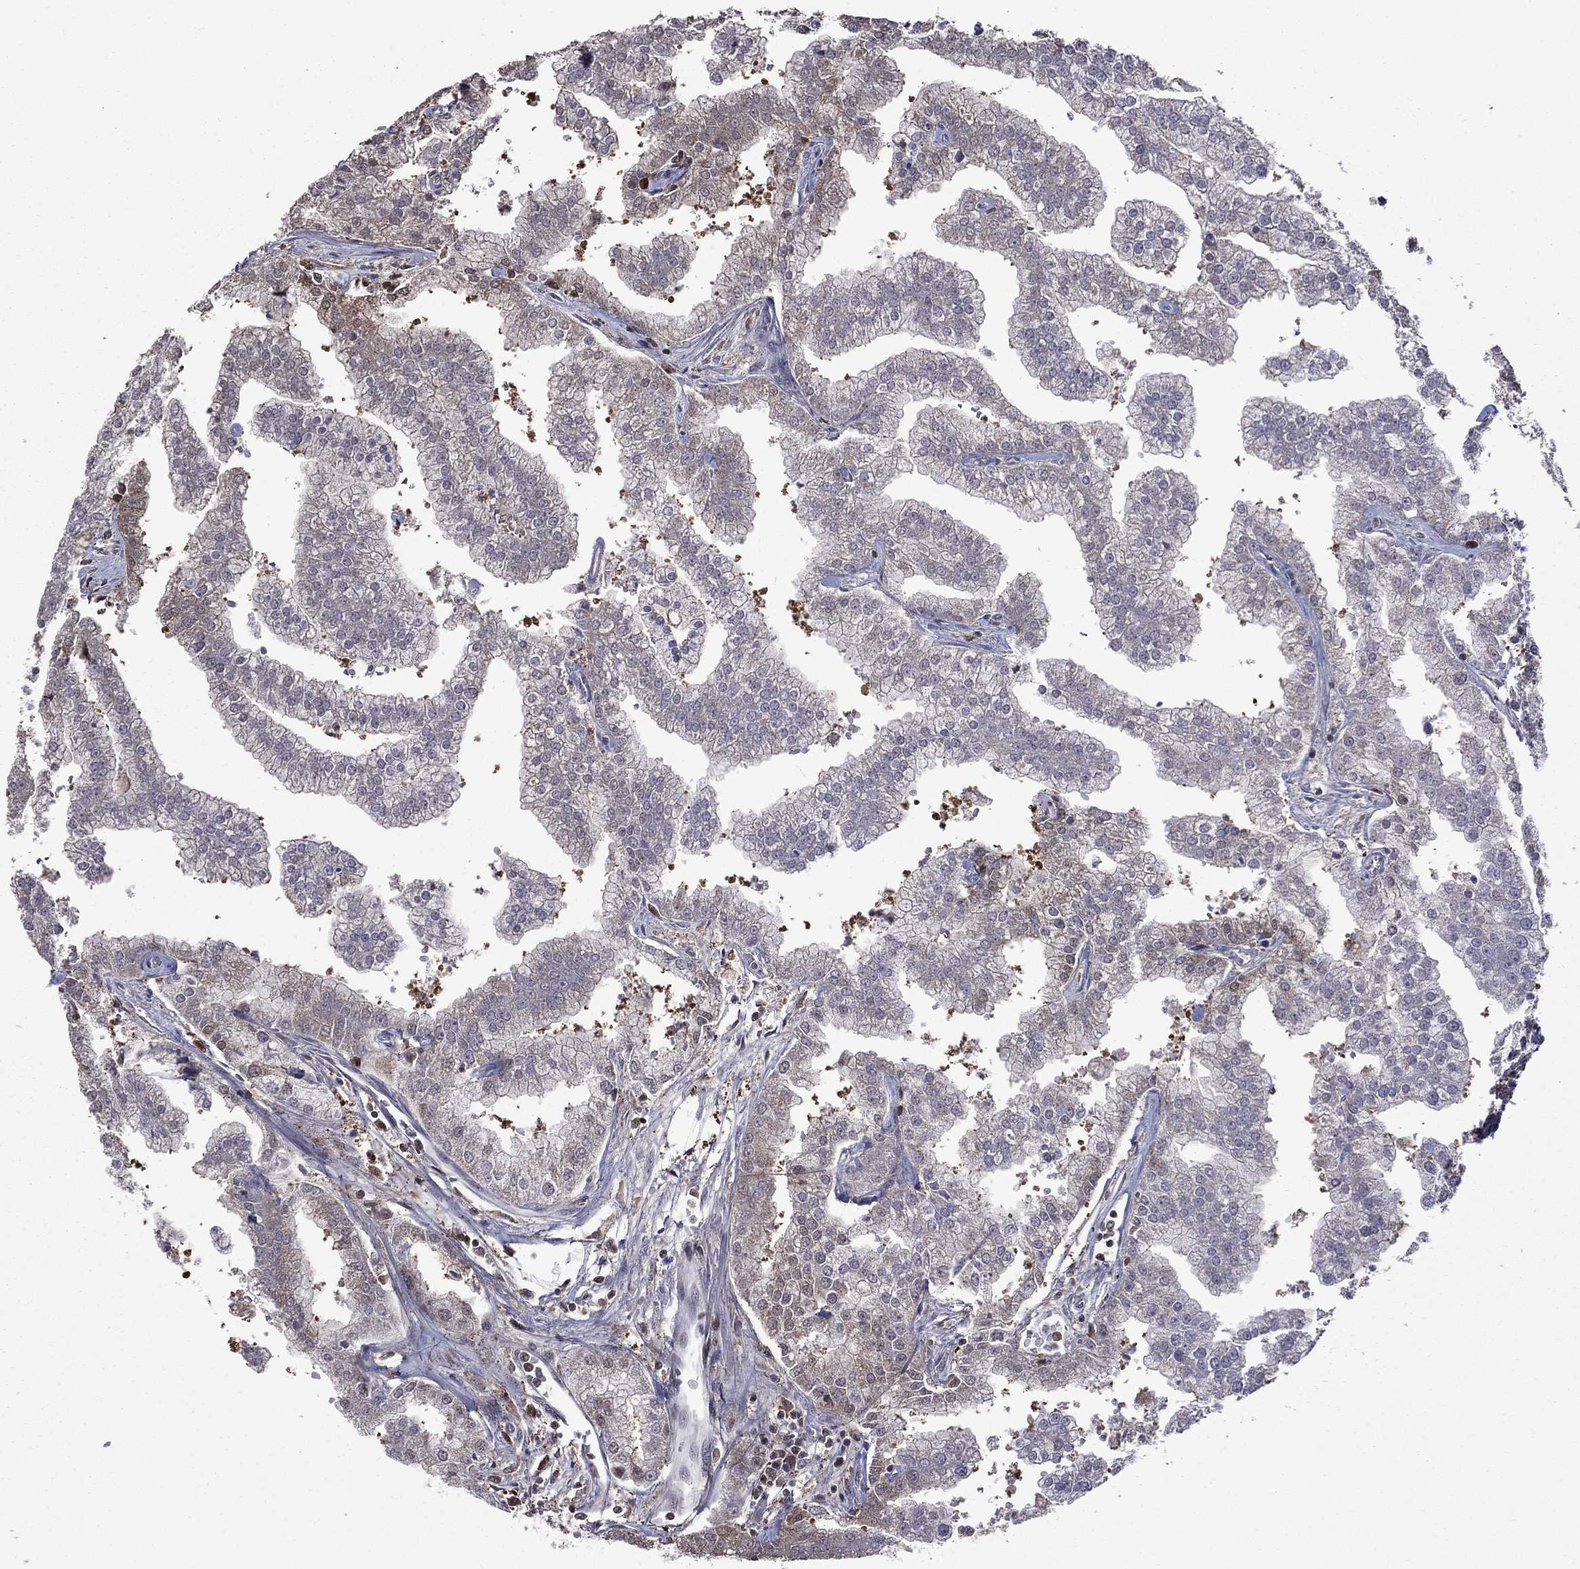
{"staining": {"intensity": "weak", "quantity": "<25%", "location": "cytoplasmic/membranous"}, "tissue": "prostate cancer", "cell_type": "Tumor cells", "image_type": "cancer", "snomed": [{"axis": "morphology", "description": "Adenocarcinoma, NOS"}, {"axis": "topography", "description": "Prostate"}], "caption": "A photomicrograph of human adenocarcinoma (prostate) is negative for staining in tumor cells.", "gene": "APPBP2", "patient": {"sex": "male", "age": 70}}